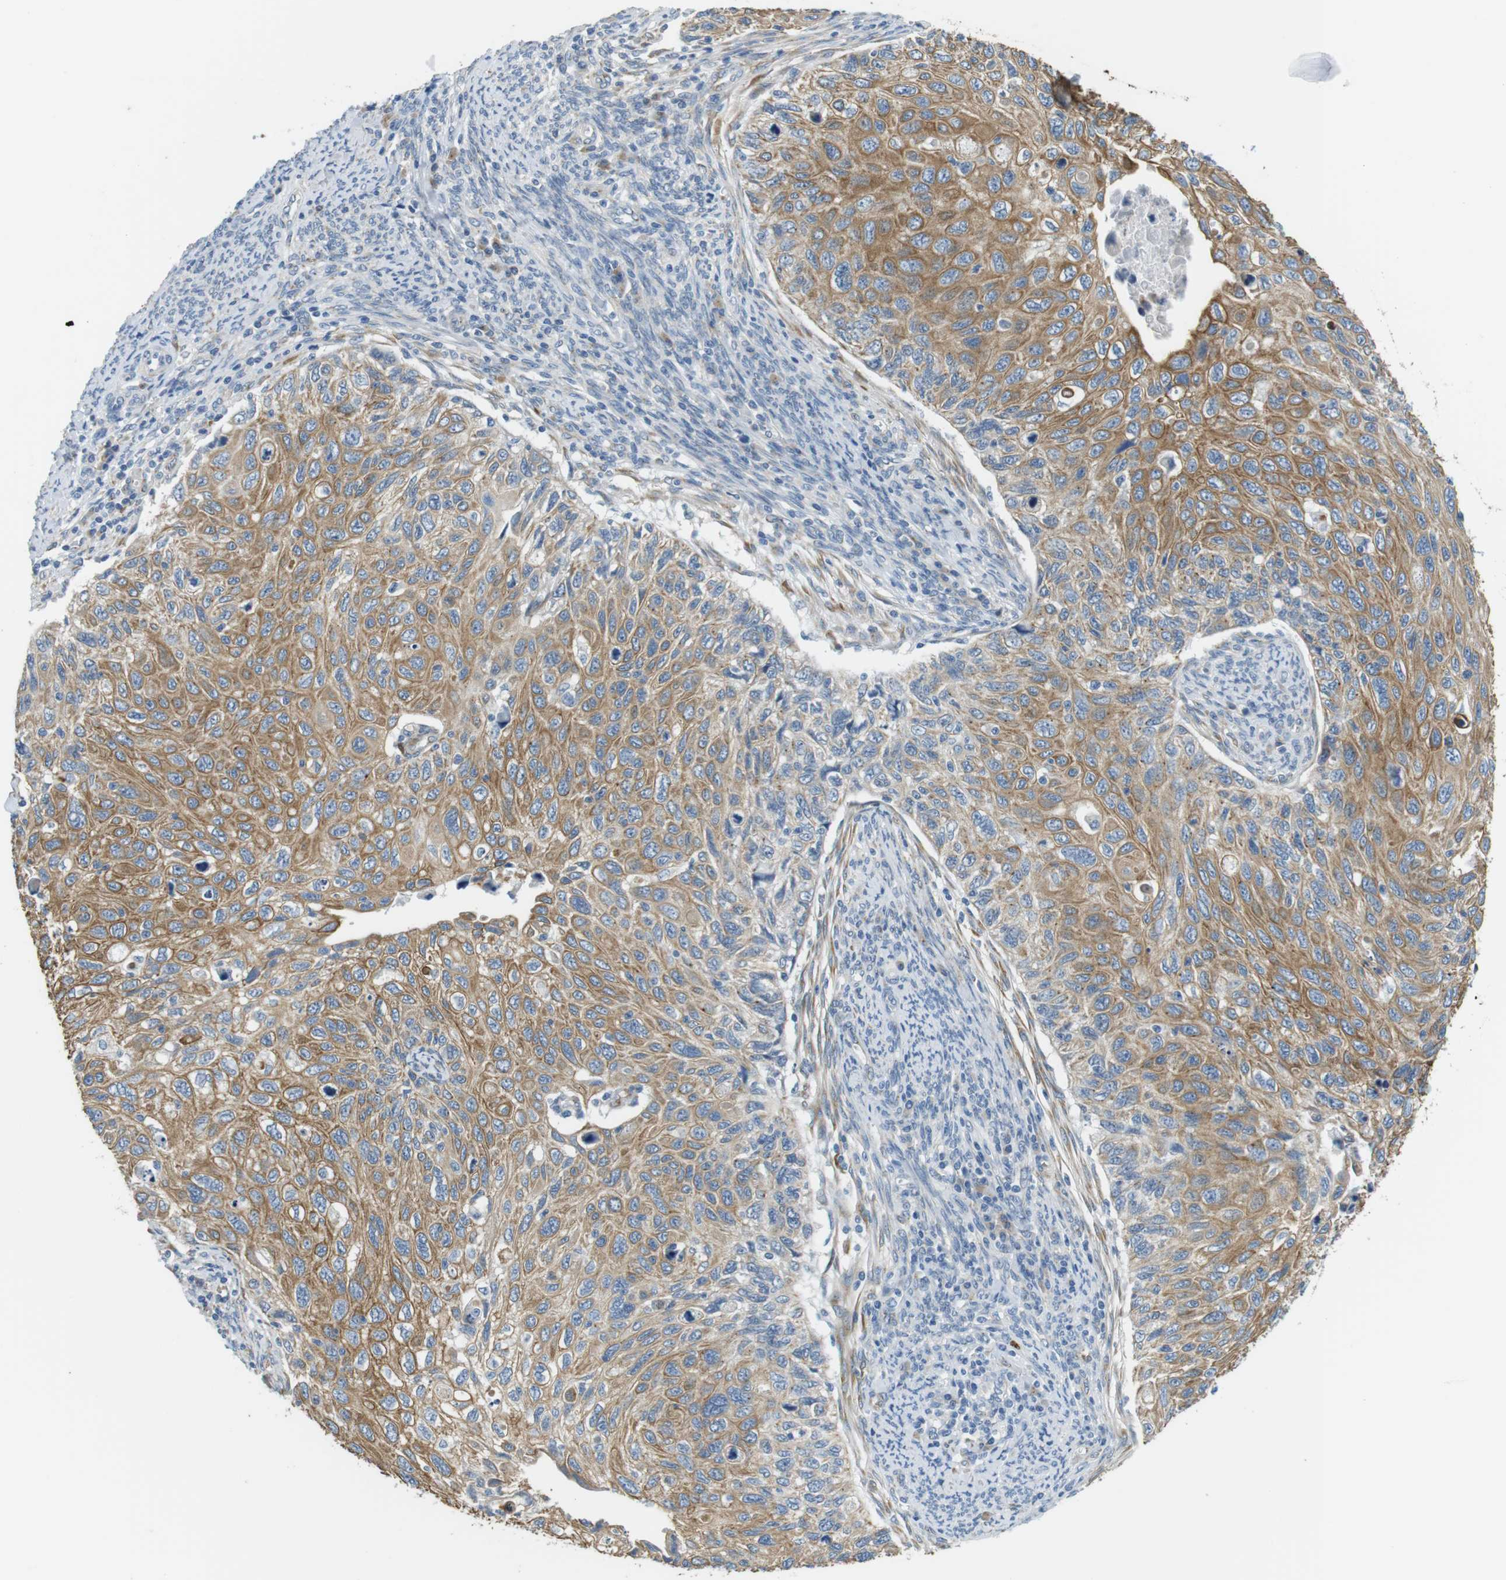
{"staining": {"intensity": "moderate", "quantity": ">75%", "location": "cytoplasmic/membranous"}, "tissue": "cervical cancer", "cell_type": "Tumor cells", "image_type": "cancer", "snomed": [{"axis": "morphology", "description": "Squamous cell carcinoma, NOS"}, {"axis": "topography", "description": "Cervix"}], "caption": "An immunohistochemistry photomicrograph of tumor tissue is shown. Protein staining in brown highlights moderate cytoplasmic/membranous positivity in squamous cell carcinoma (cervical) within tumor cells.", "gene": "UNC5CL", "patient": {"sex": "female", "age": 70}}